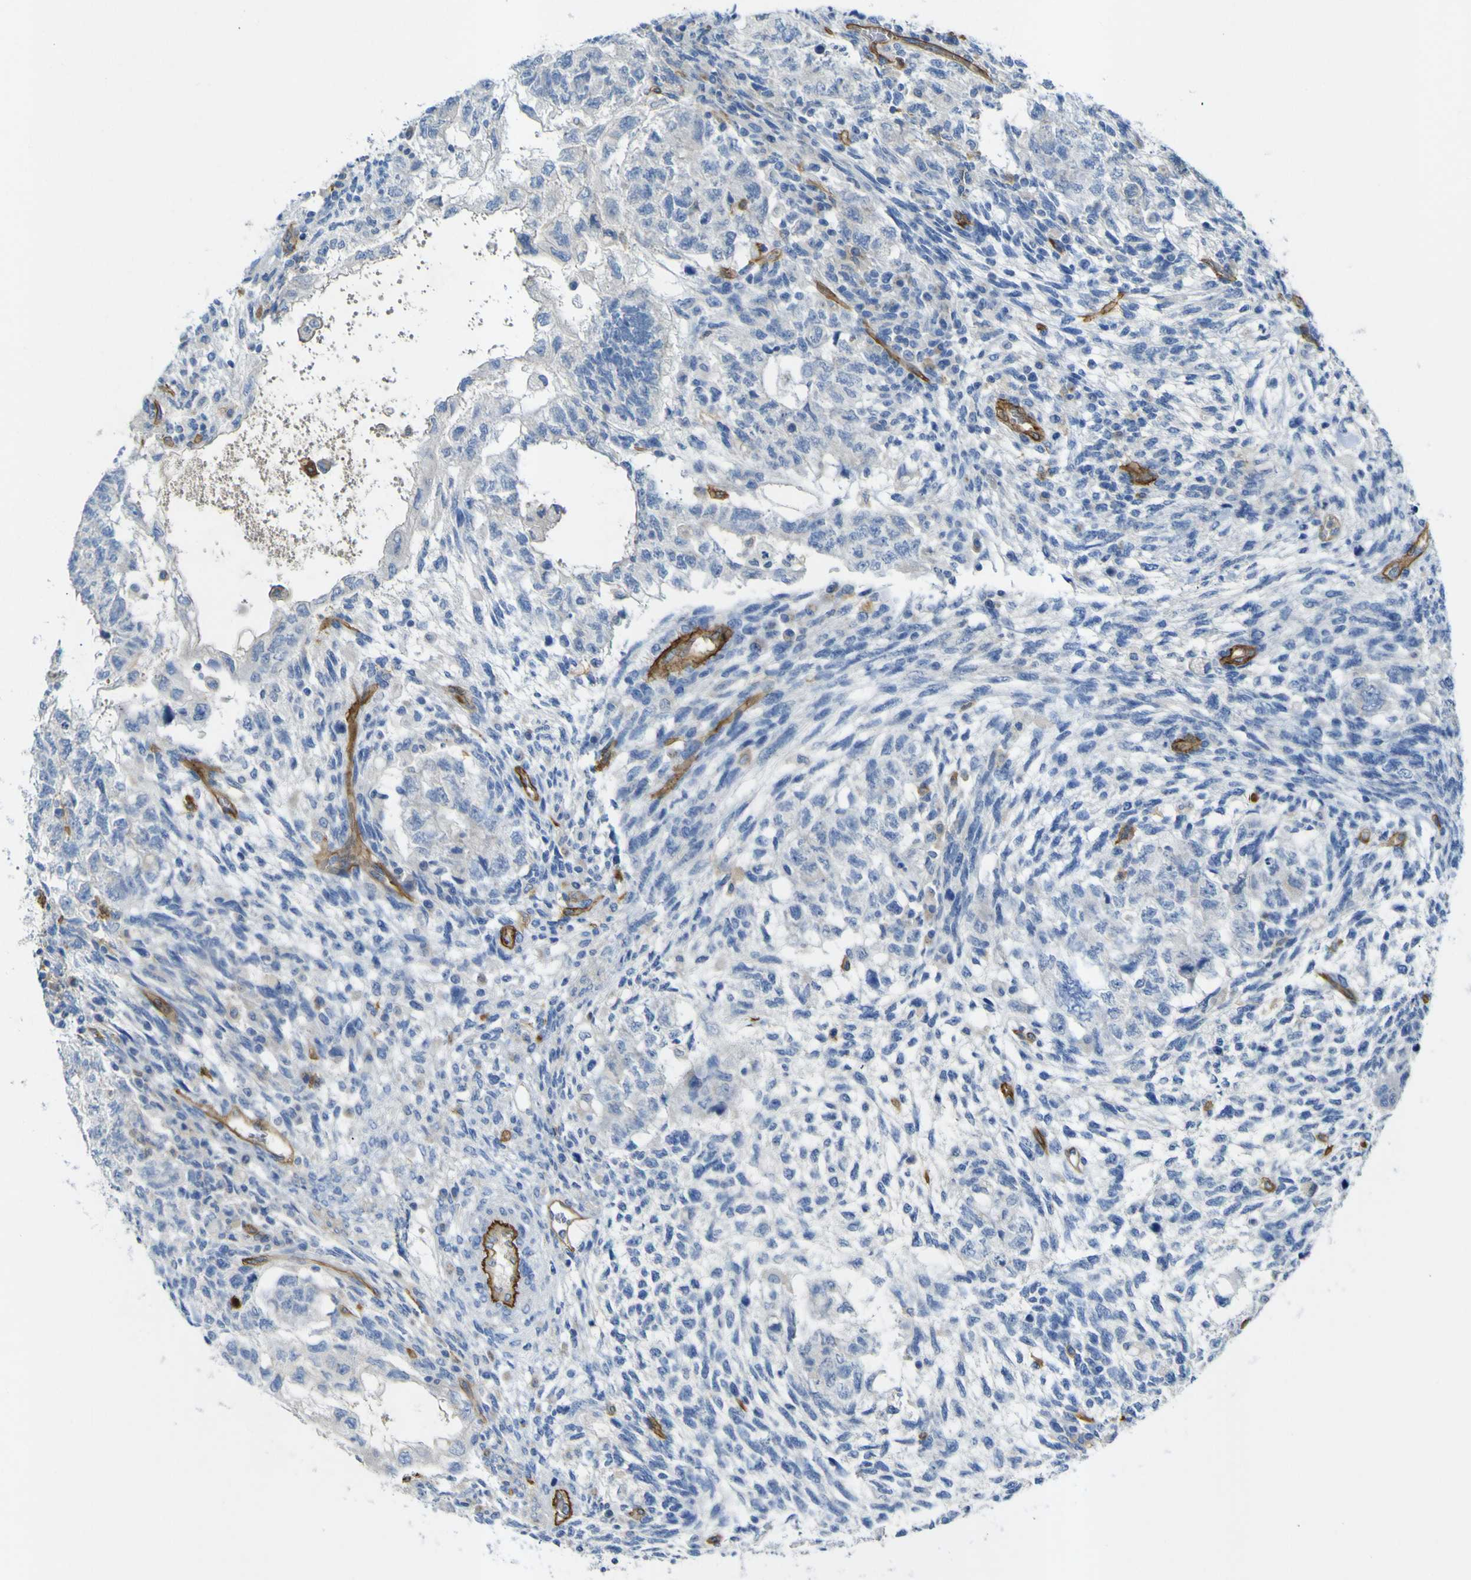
{"staining": {"intensity": "negative", "quantity": "none", "location": "none"}, "tissue": "testis cancer", "cell_type": "Tumor cells", "image_type": "cancer", "snomed": [{"axis": "morphology", "description": "Normal tissue, NOS"}, {"axis": "morphology", "description": "Carcinoma, Embryonal, NOS"}, {"axis": "topography", "description": "Testis"}], "caption": "The histopathology image shows no significant positivity in tumor cells of testis cancer (embryonal carcinoma).", "gene": "CD93", "patient": {"sex": "male", "age": 36}}